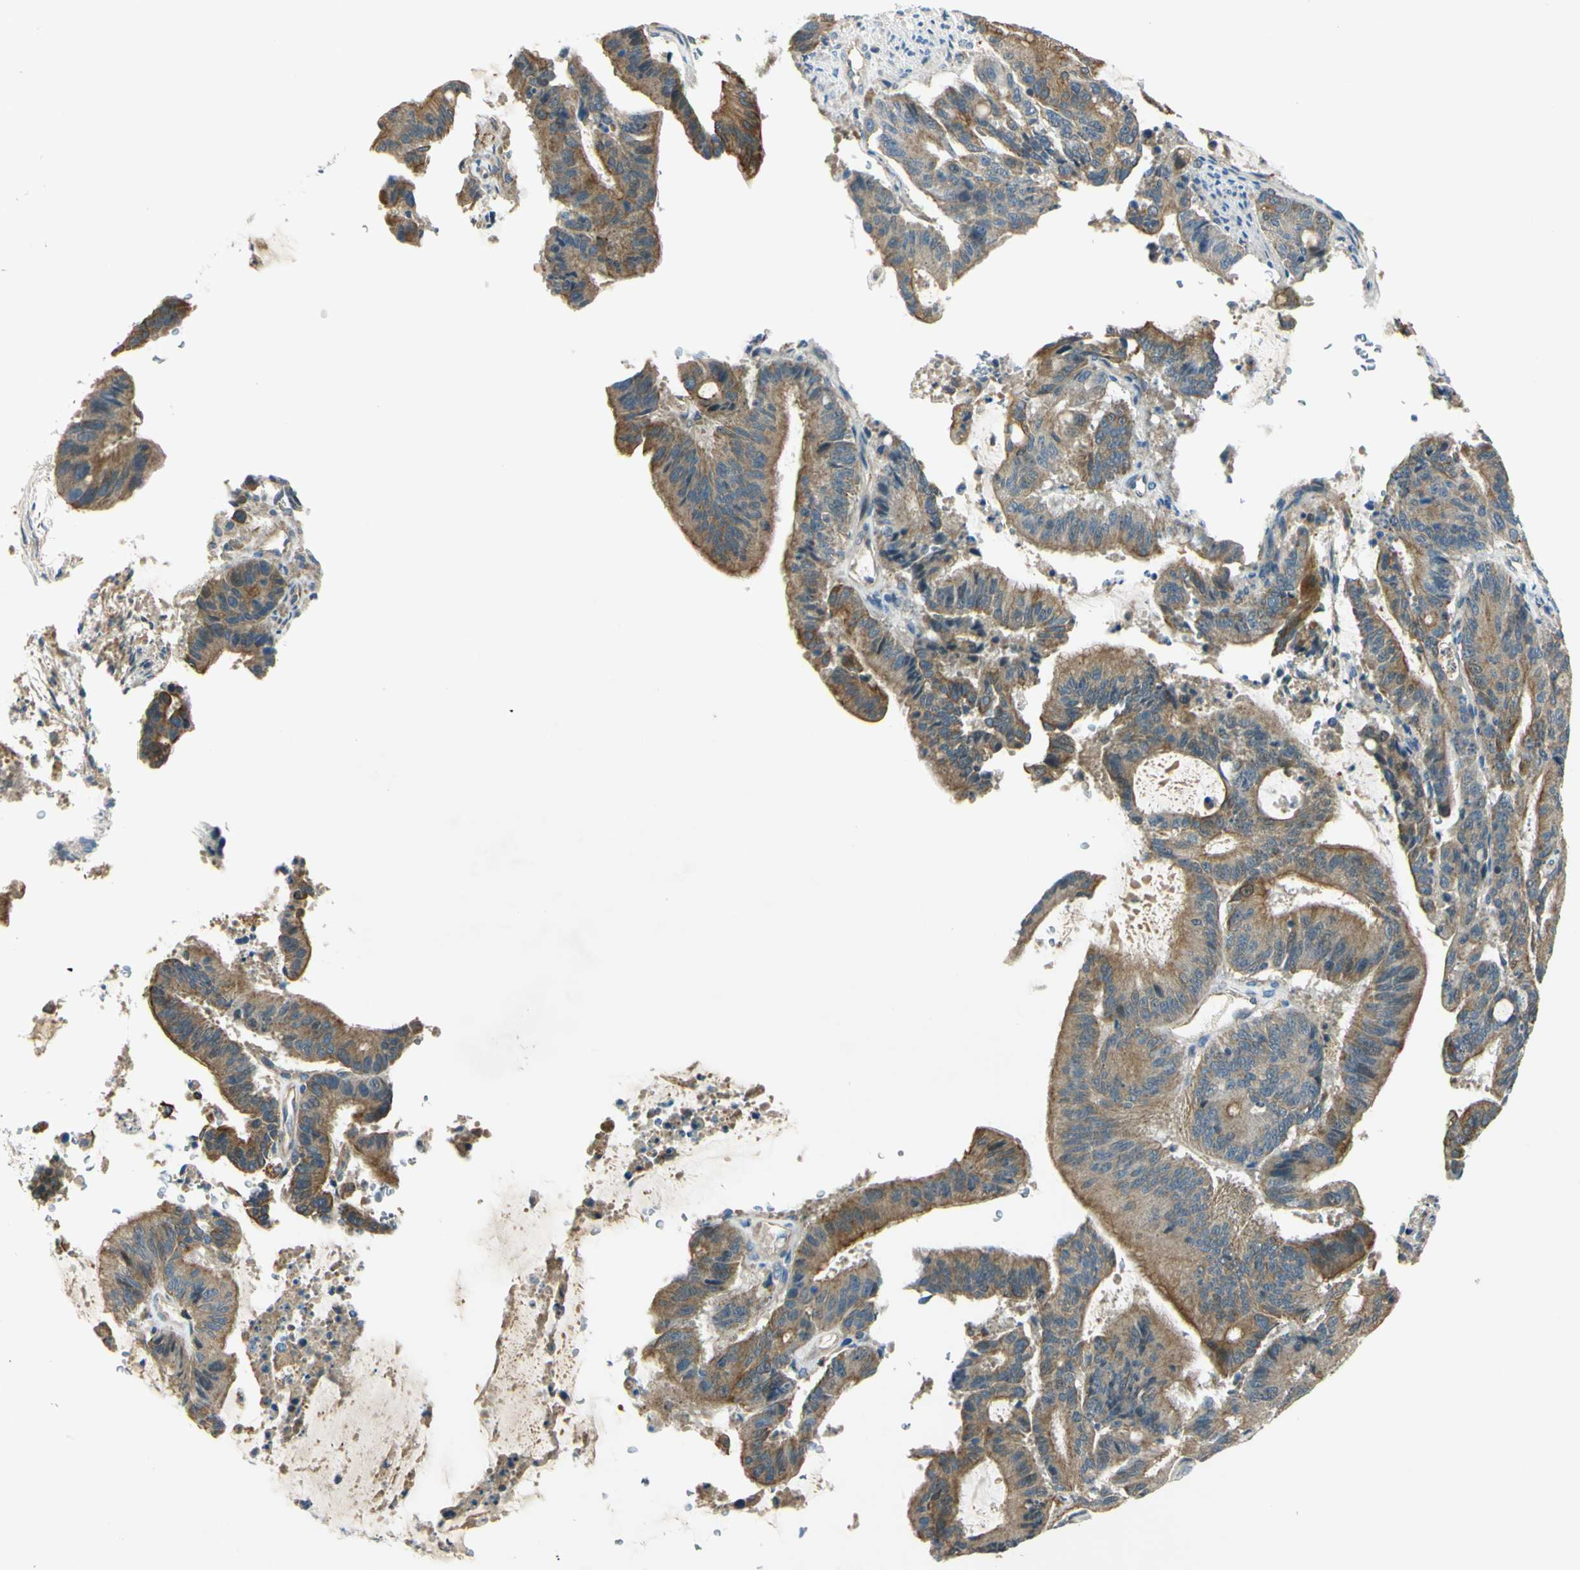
{"staining": {"intensity": "moderate", "quantity": ">75%", "location": "cytoplasmic/membranous"}, "tissue": "liver cancer", "cell_type": "Tumor cells", "image_type": "cancer", "snomed": [{"axis": "morphology", "description": "Cholangiocarcinoma"}, {"axis": "topography", "description": "Liver"}], "caption": "Moderate cytoplasmic/membranous positivity for a protein is seen in about >75% of tumor cells of cholangiocarcinoma (liver) using immunohistochemistry (IHC).", "gene": "LAMA3", "patient": {"sex": "female", "age": 73}}